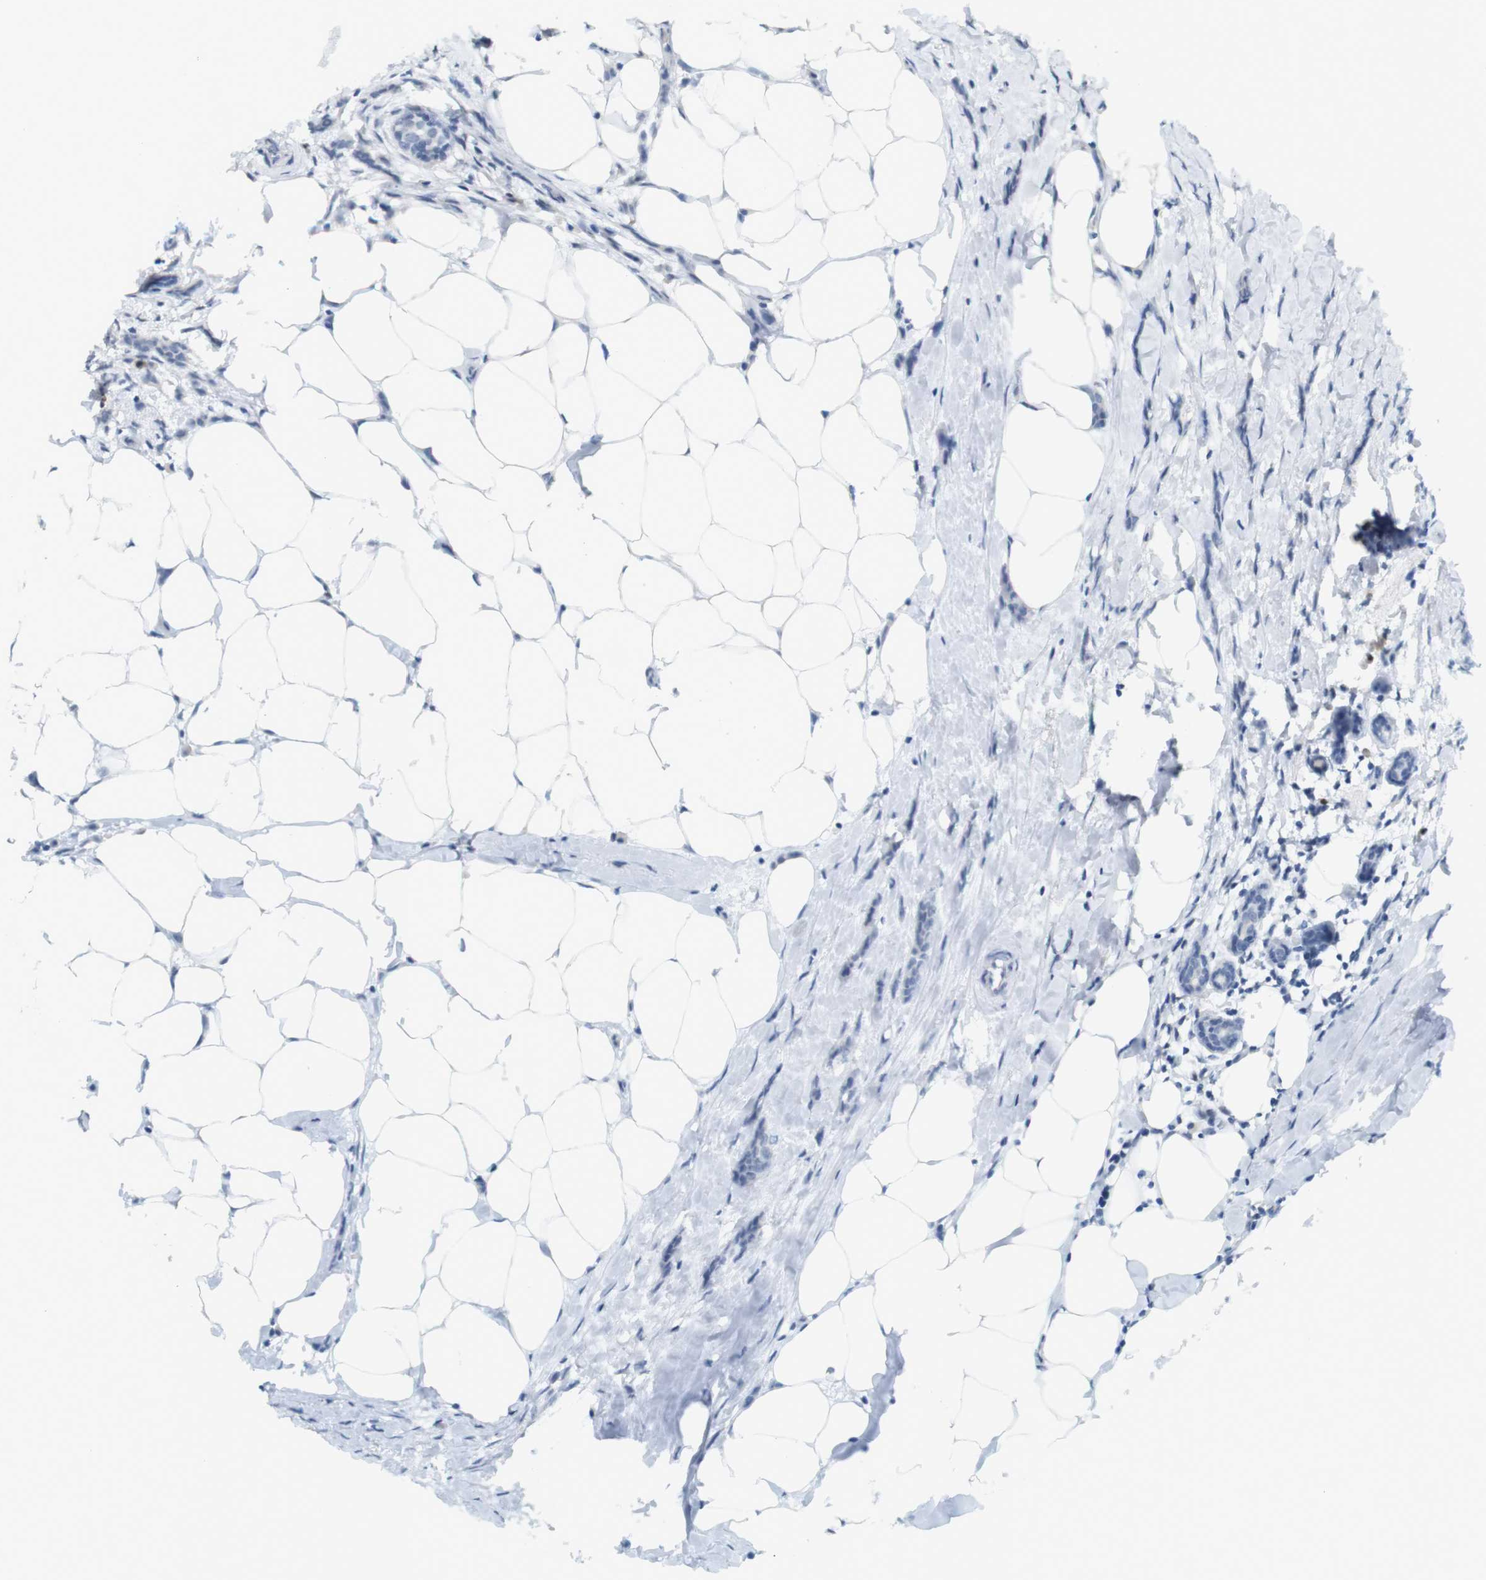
{"staining": {"intensity": "negative", "quantity": "none", "location": "none"}, "tissue": "breast cancer", "cell_type": "Tumor cells", "image_type": "cancer", "snomed": [{"axis": "morphology", "description": "Lobular carcinoma, in situ"}, {"axis": "morphology", "description": "Lobular carcinoma"}, {"axis": "topography", "description": "Breast"}], "caption": "An immunohistochemistry image of breast cancer (lobular carcinoma in situ) is shown. There is no staining in tumor cells of breast cancer (lobular carcinoma in situ).", "gene": "CREB3L2", "patient": {"sex": "female", "age": 41}}